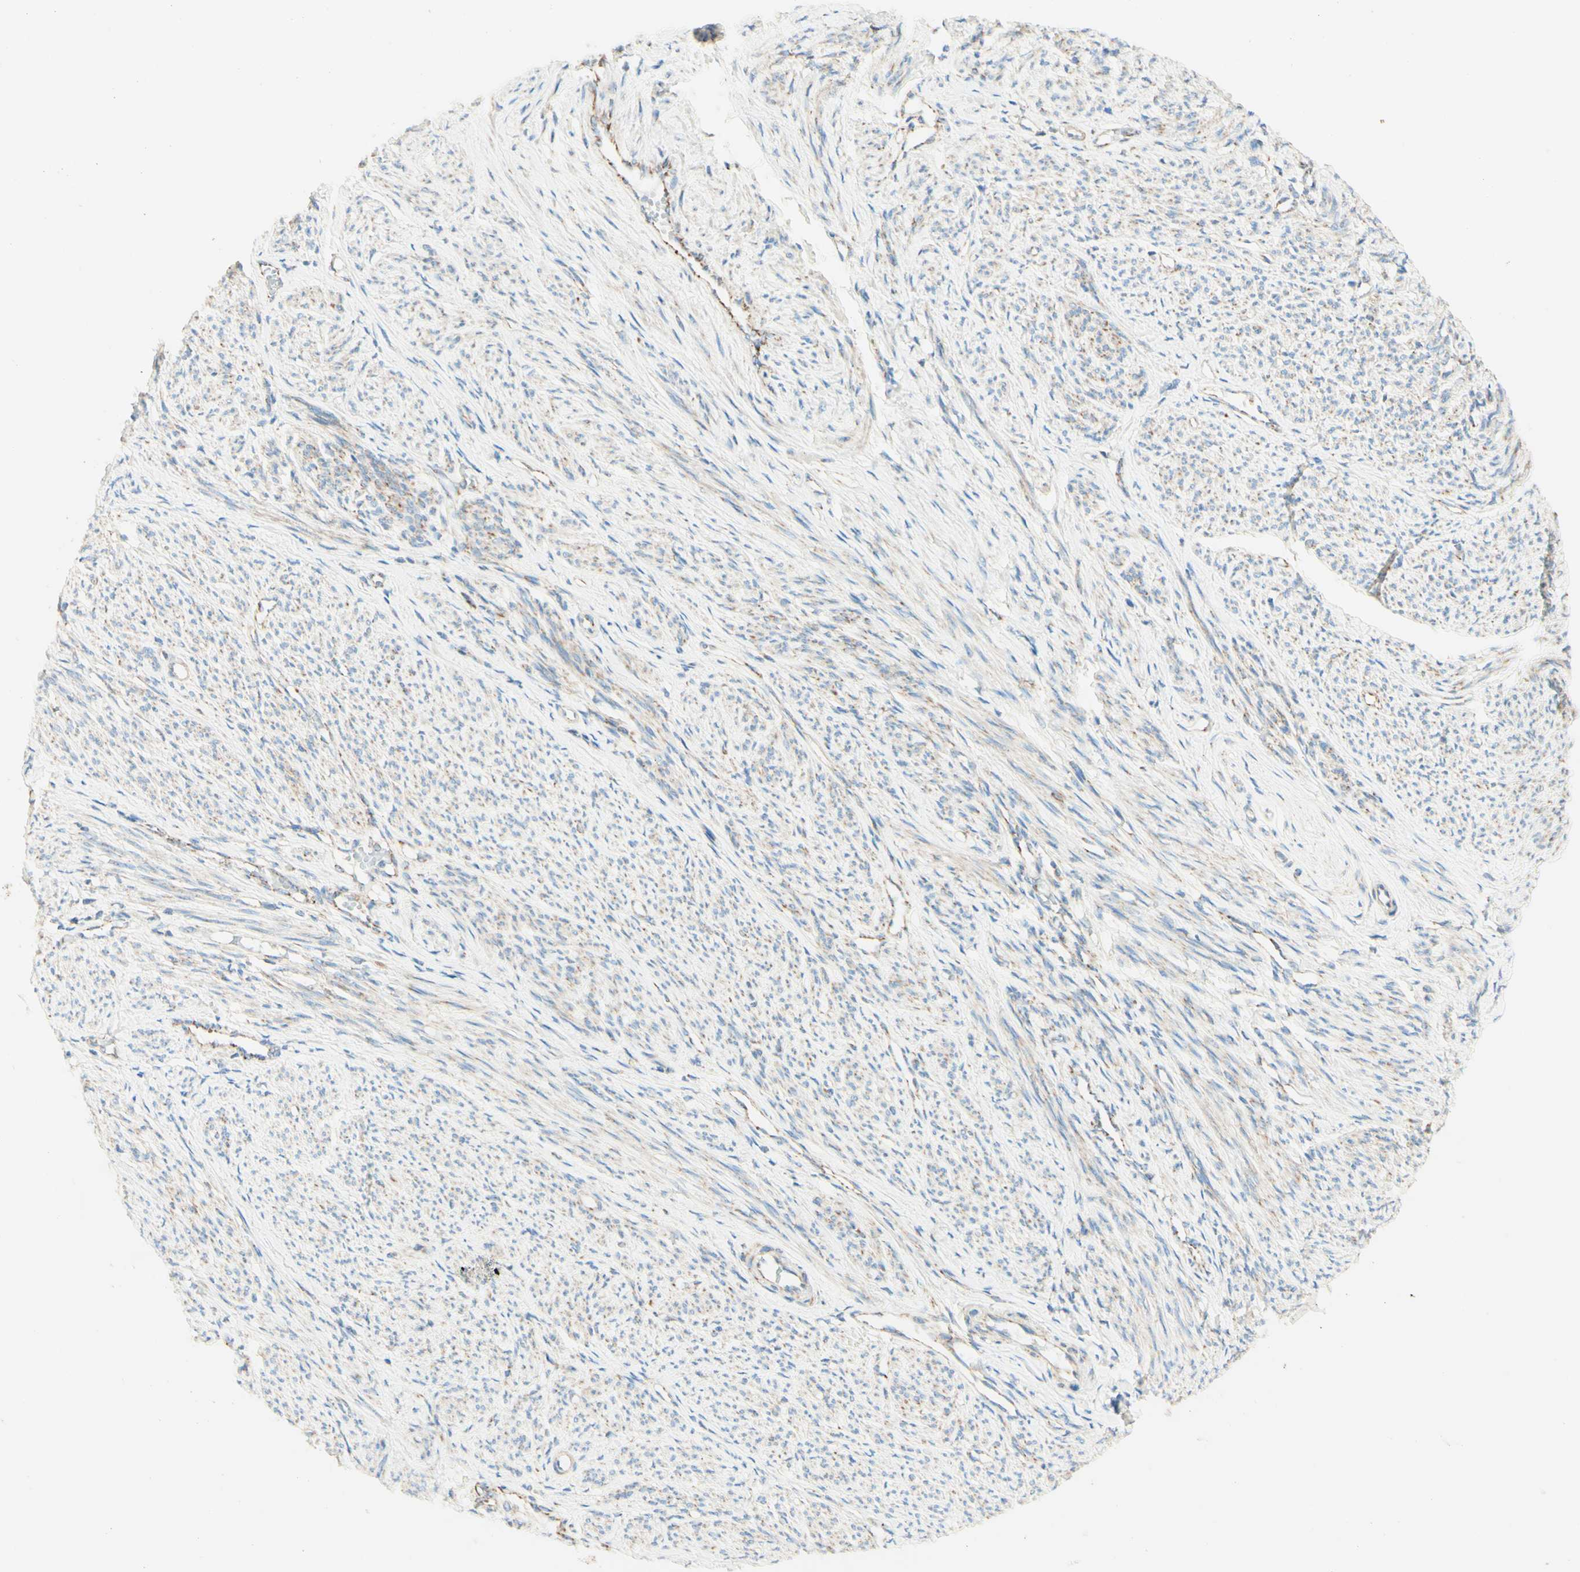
{"staining": {"intensity": "weak", "quantity": ">75%", "location": "cytoplasmic/membranous"}, "tissue": "smooth muscle", "cell_type": "Smooth muscle cells", "image_type": "normal", "snomed": [{"axis": "morphology", "description": "Normal tissue, NOS"}, {"axis": "topography", "description": "Smooth muscle"}], "caption": "Immunohistochemical staining of unremarkable human smooth muscle displays weak cytoplasmic/membranous protein expression in approximately >75% of smooth muscle cells. (brown staining indicates protein expression, while blue staining denotes nuclei).", "gene": "ARMC10", "patient": {"sex": "female", "age": 65}}